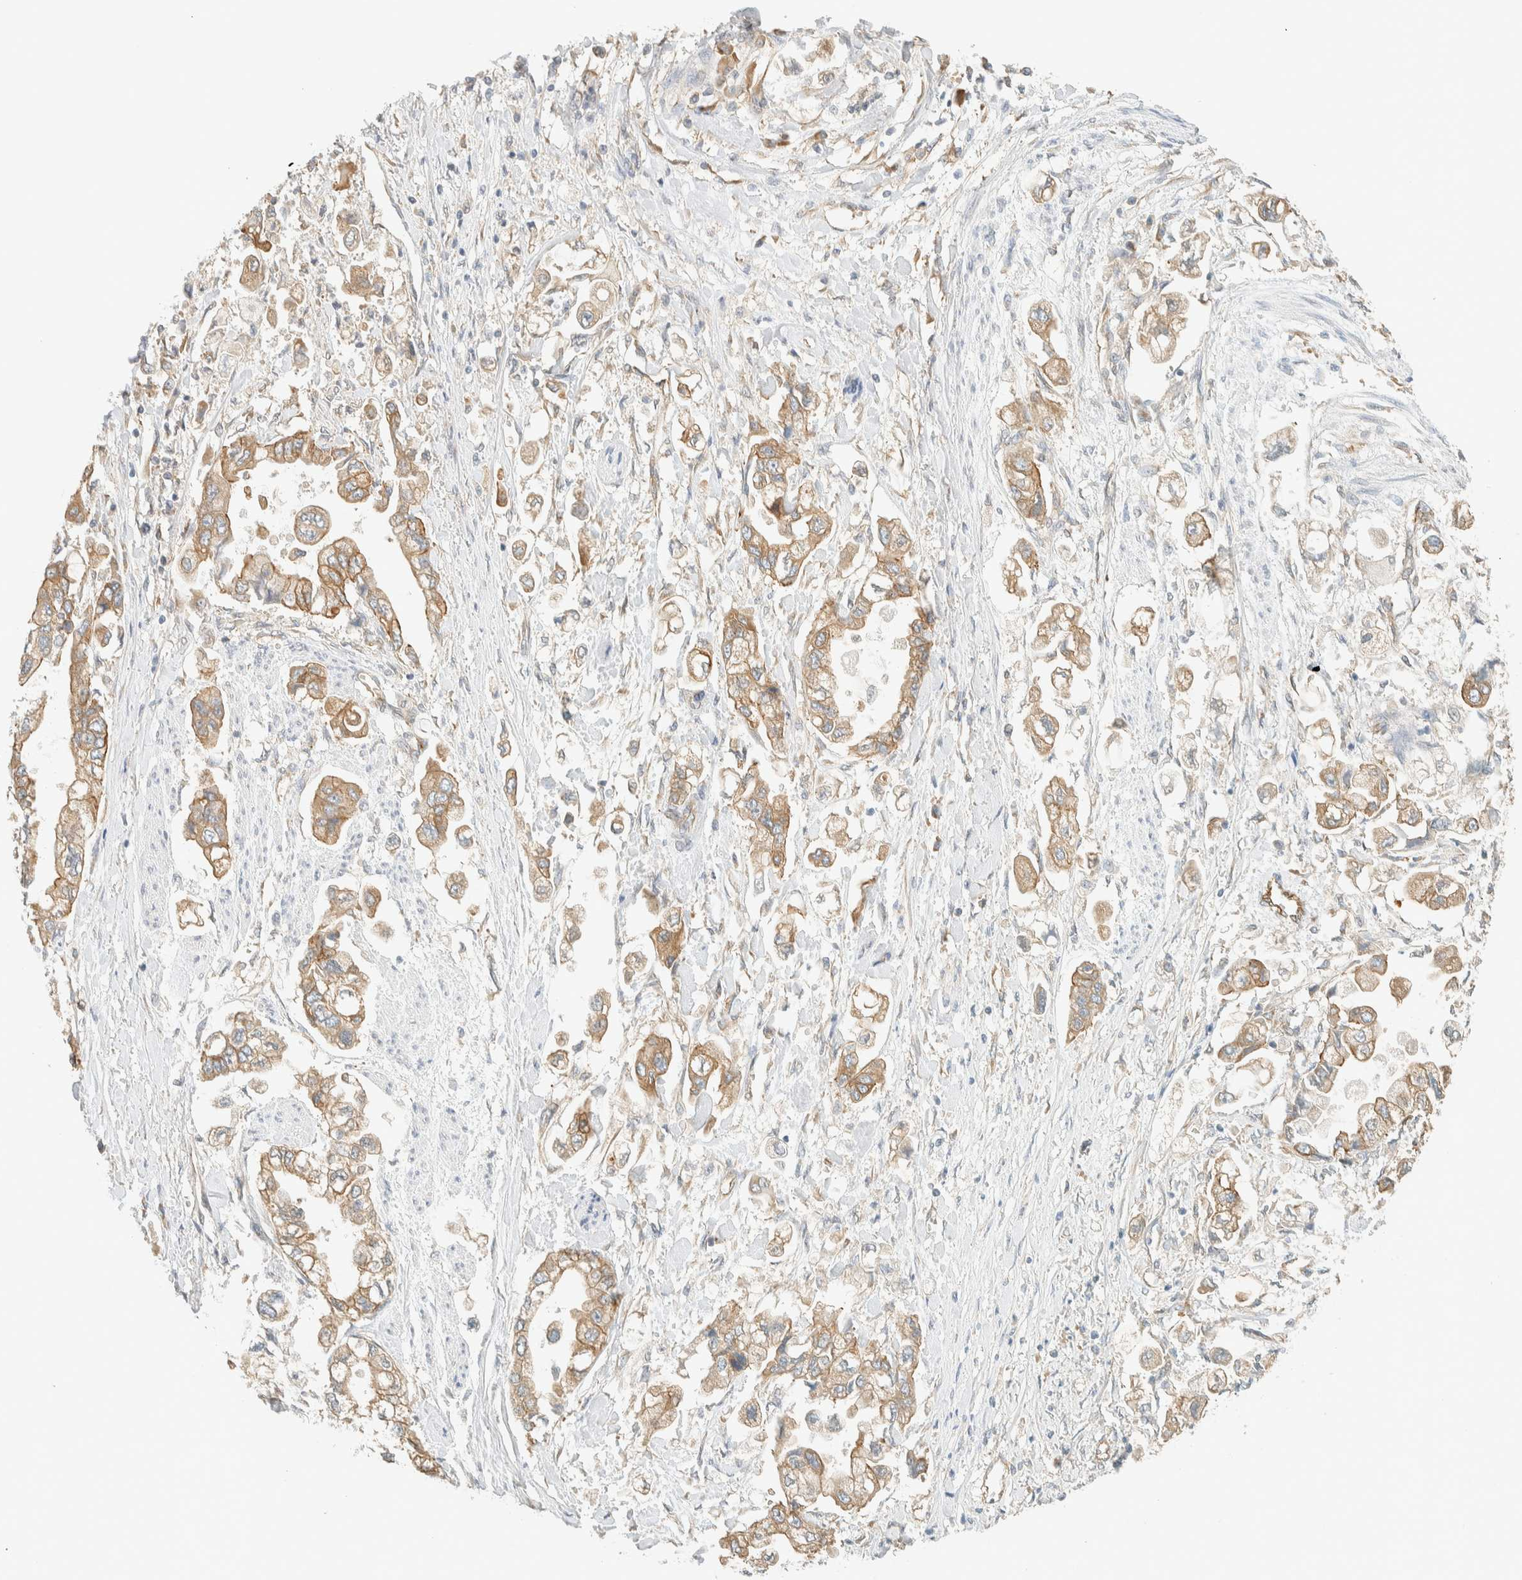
{"staining": {"intensity": "weak", "quantity": ">75%", "location": "cytoplasmic/membranous"}, "tissue": "stomach cancer", "cell_type": "Tumor cells", "image_type": "cancer", "snomed": [{"axis": "morphology", "description": "Normal tissue, NOS"}, {"axis": "morphology", "description": "Adenocarcinoma, NOS"}, {"axis": "topography", "description": "Stomach"}], "caption": "Immunohistochemistry (DAB) staining of stomach adenocarcinoma shows weak cytoplasmic/membranous protein positivity in about >75% of tumor cells. (DAB = brown stain, brightfield microscopy at high magnification).", "gene": "LIMA1", "patient": {"sex": "male", "age": 62}}